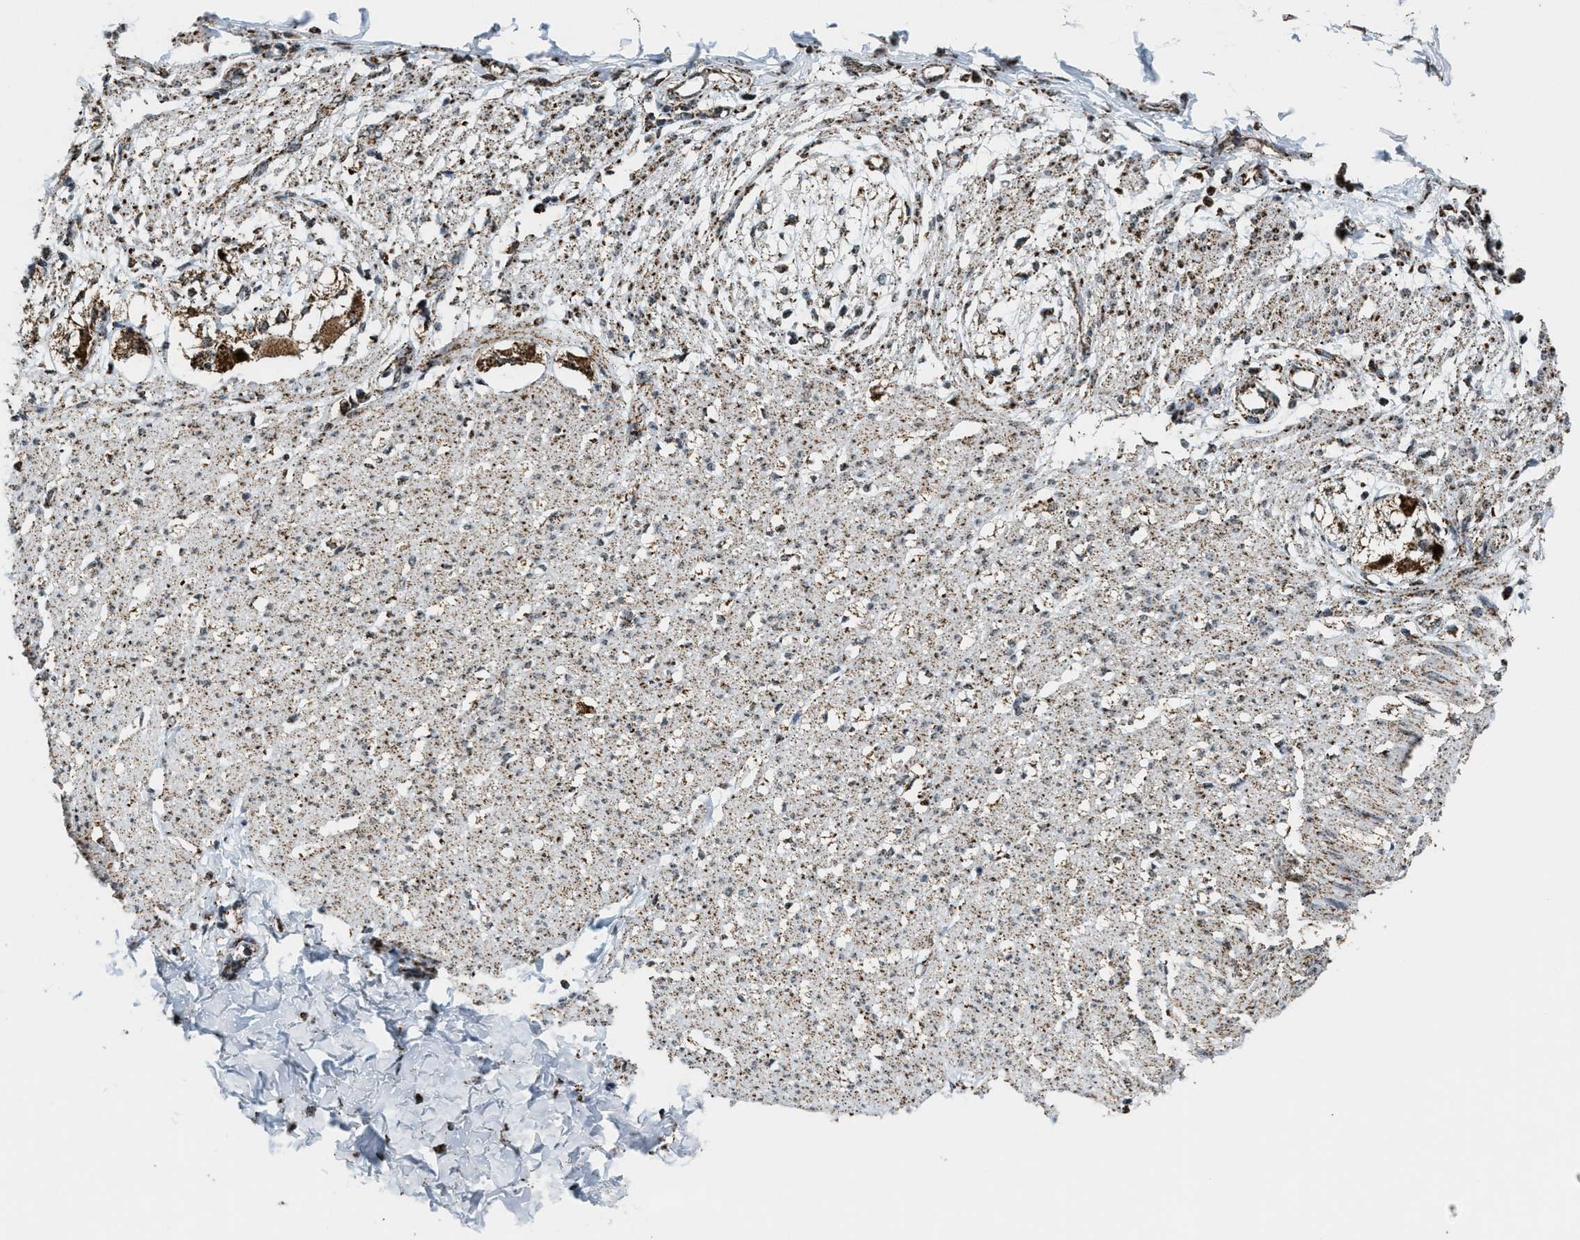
{"staining": {"intensity": "moderate", "quantity": ">75%", "location": "cytoplasmic/membranous"}, "tissue": "smooth muscle", "cell_type": "Smooth muscle cells", "image_type": "normal", "snomed": [{"axis": "morphology", "description": "Normal tissue, NOS"}, {"axis": "morphology", "description": "Adenocarcinoma, NOS"}, {"axis": "topography", "description": "Colon"}, {"axis": "topography", "description": "Peripheral nerve tissue"}], "caption": "Smooth muscle cells demonstrate medium levels of moderate cytoplasmic/membranous positivity in approximately >75% of cells in normal human smooth muscle.", "gene": "HIBADH", "patient": {"sex": "male", "age": 14}}